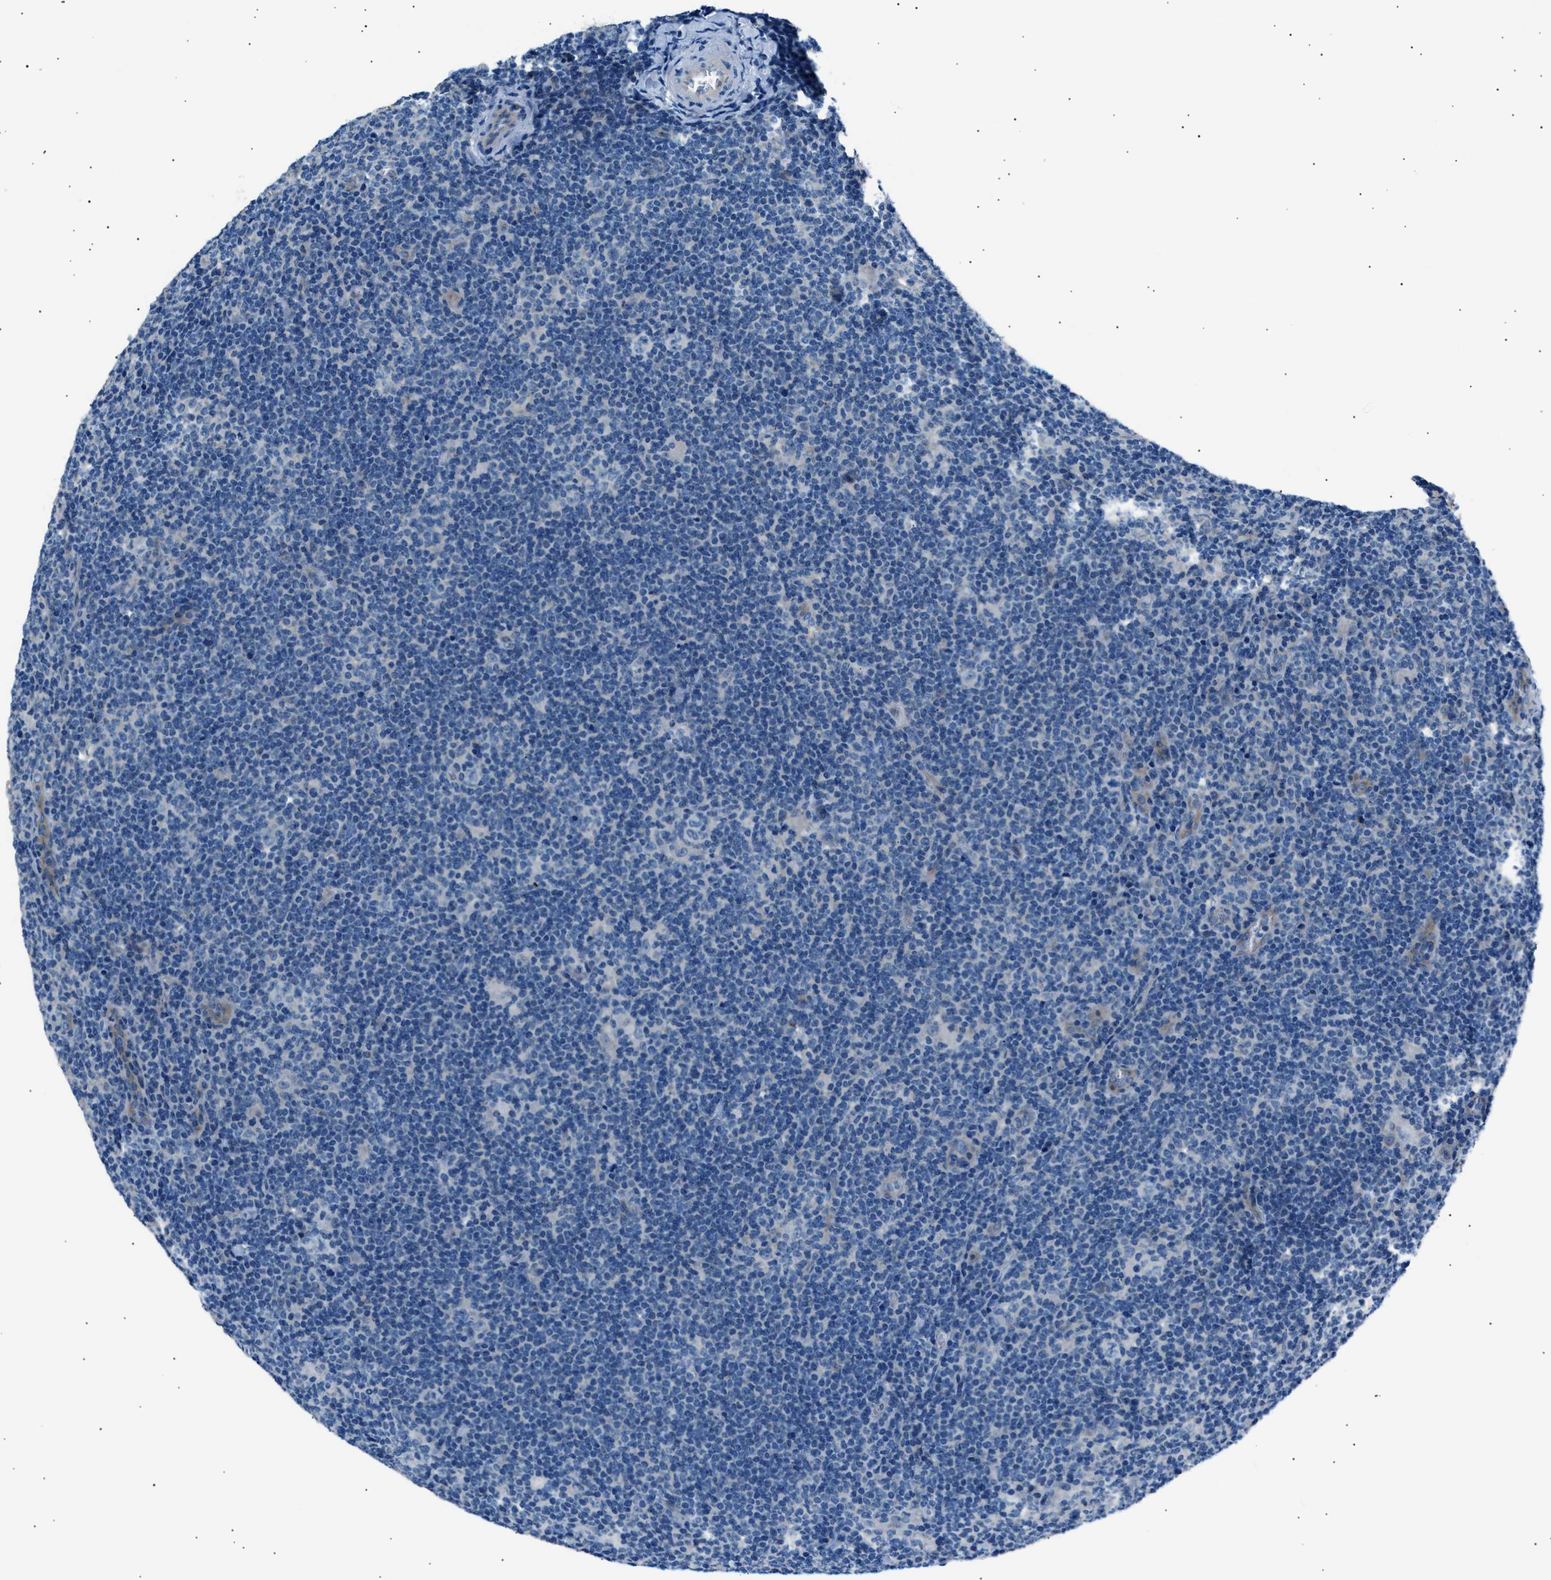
{"staining": {"intensity": "negative", "quantity": "none", "location": "none"}, "tissue": "lymphoma", "cell_type": "Tumor cells", "image_type": "cancer", "snomed": [{"axis": "morphology", "description": "Hodgkin's disease, NOS"}, {"axis": "topography", "description": "Lymph node"}], "caption": "Immunohistochemistry (IHC) of human Hodgkin's disease demonstrates no staining in tumor cells.", "gene": "LRRC37B", "patient": {"sex": "female", "age": 57}}